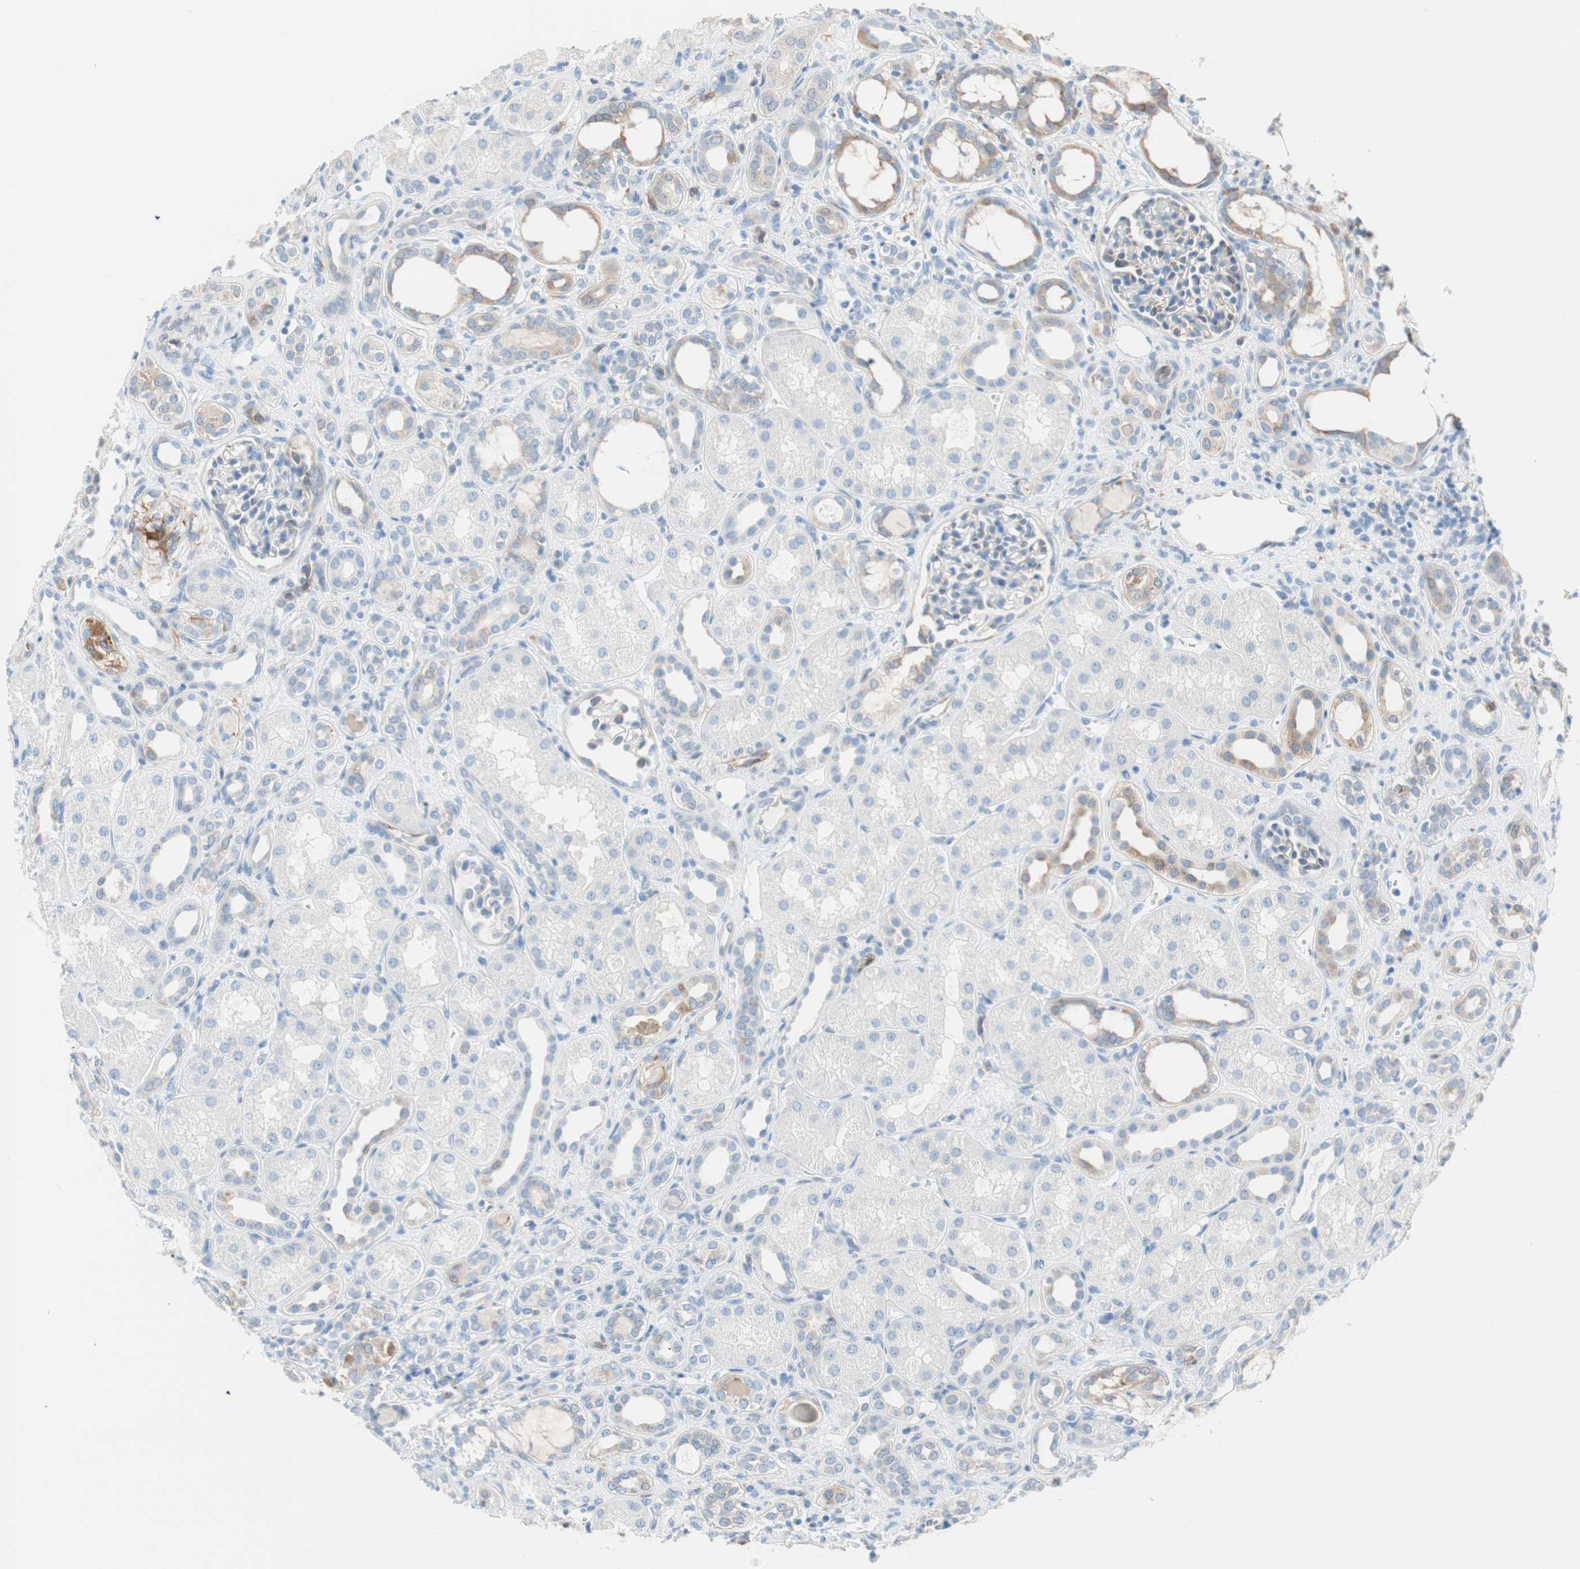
{"staining": {"intensity": "negative", "quantity": "none", "location": "none"}, "tissue": "kidney", "cell_type": "Cells in glomeruli", "image_type": "normal", "snomed": [{"axis": "morphology", "description": "Normal tissue, NOS"}, {"axis": "topography", "description": "Kidney"}], "caption": "This is a image of IHC staining of benign kidney, which shows no staining in cells in glomeruli. (Immunohistochemistry (ihc), brightfield microscopy, high magnification).", "gene": "GLUL", "patient": {"sex": "male", "age": 7}}